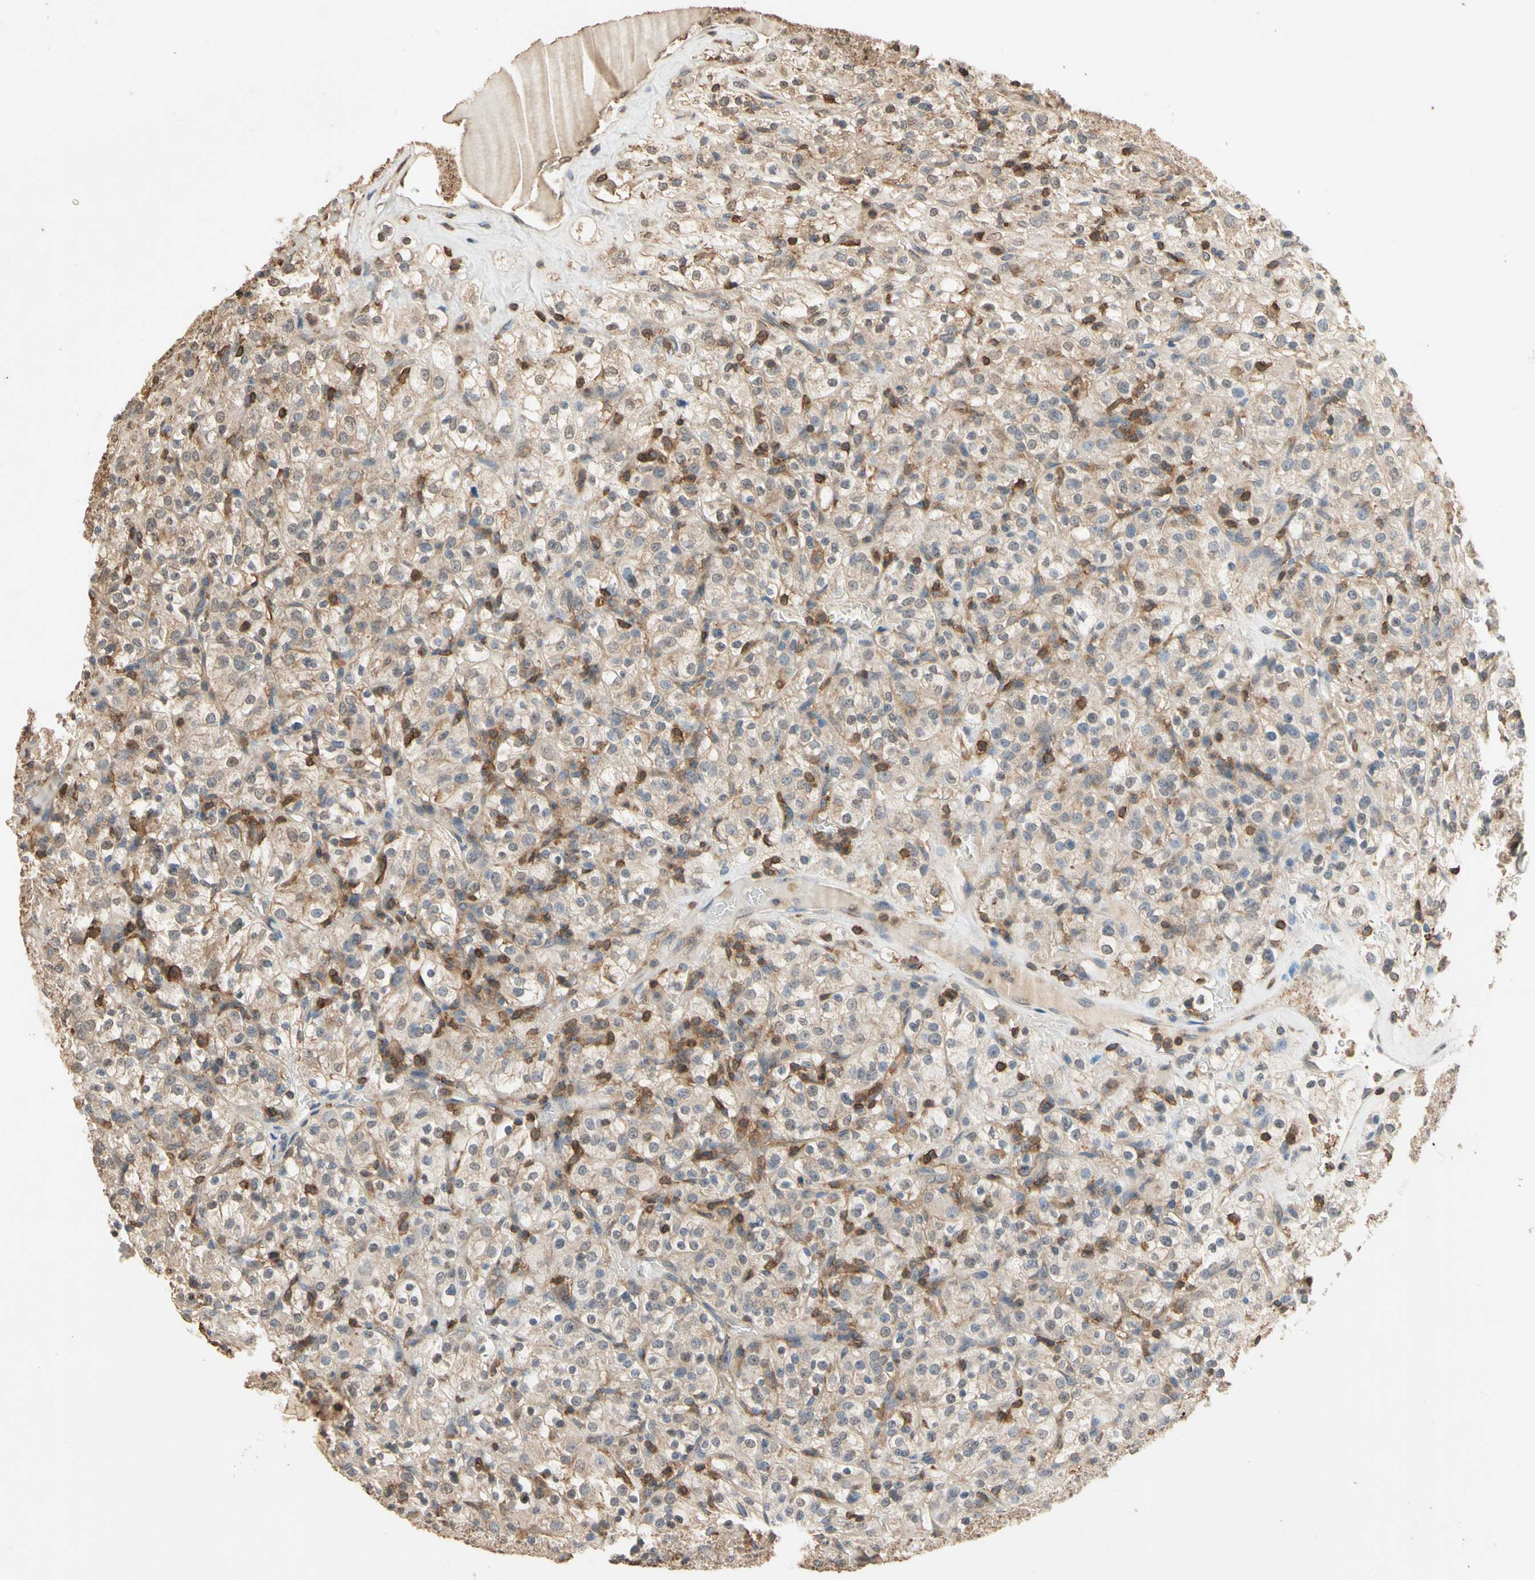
{"staining": {"intensity": "weak", "quantity": ">75%", "location": "cytoplasmic/membranous"}, "tissue": "renal cancer", "cell_type": "Tumor cells", "image_type": "cancer", "snomed": [{"axis": "morphology", "description": "Normal tissue, NOS"}, {"axis": "morphology", "description": "Adenocarcinoma, NOS"}, {"axis": "topography", "description": "Kidney"}], "caption": "Immunohistochemistry photomicrograph of renal cancer stained for a protein (brown), which exhibits low levels of weak cytoplasmic/membranous expression in about >75% of tumor cells.", "gene": "MAP3K10", "patient": {"sex": "female", "age": 72}}